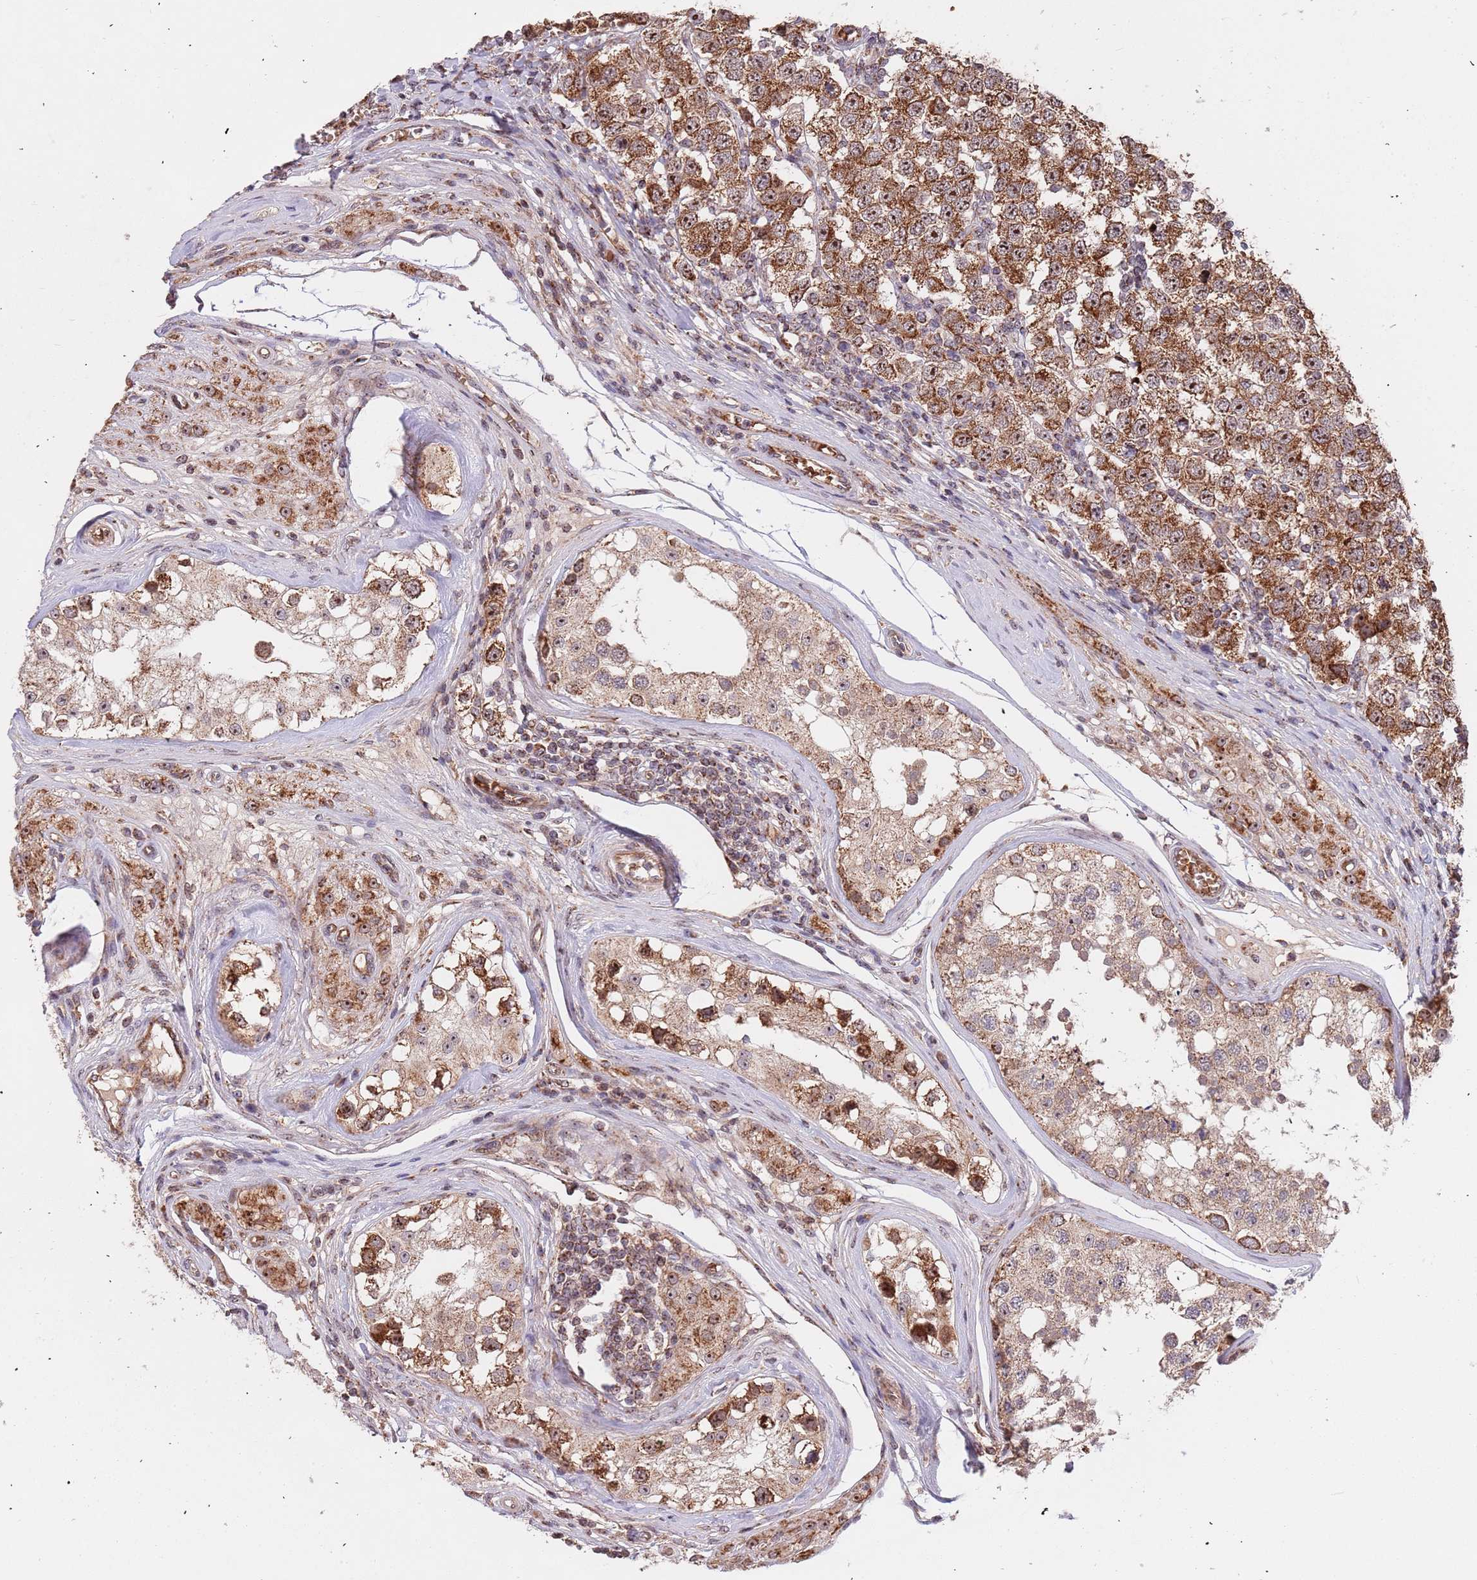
{"staining": {"intensity": "strong", "quantity": ">75%", "location": "cytoplasmic/membranous"}, "tissue": "testis cancer", "cell_type": "Tumor cells", "image_type": "cancer", "snomed": [{"axis": "morphology", "description": "Seminoma, NOS"}, {"axis": "topography", "description": "Testis"}], "caption": "DAB immunohistochemical staining of testis seminoma displays strong cytoplasmic/membranous protein expression in about >75% of tumor cells.", "gene": "DCHS1", "patient": {"sex": "male", "age": 34}}